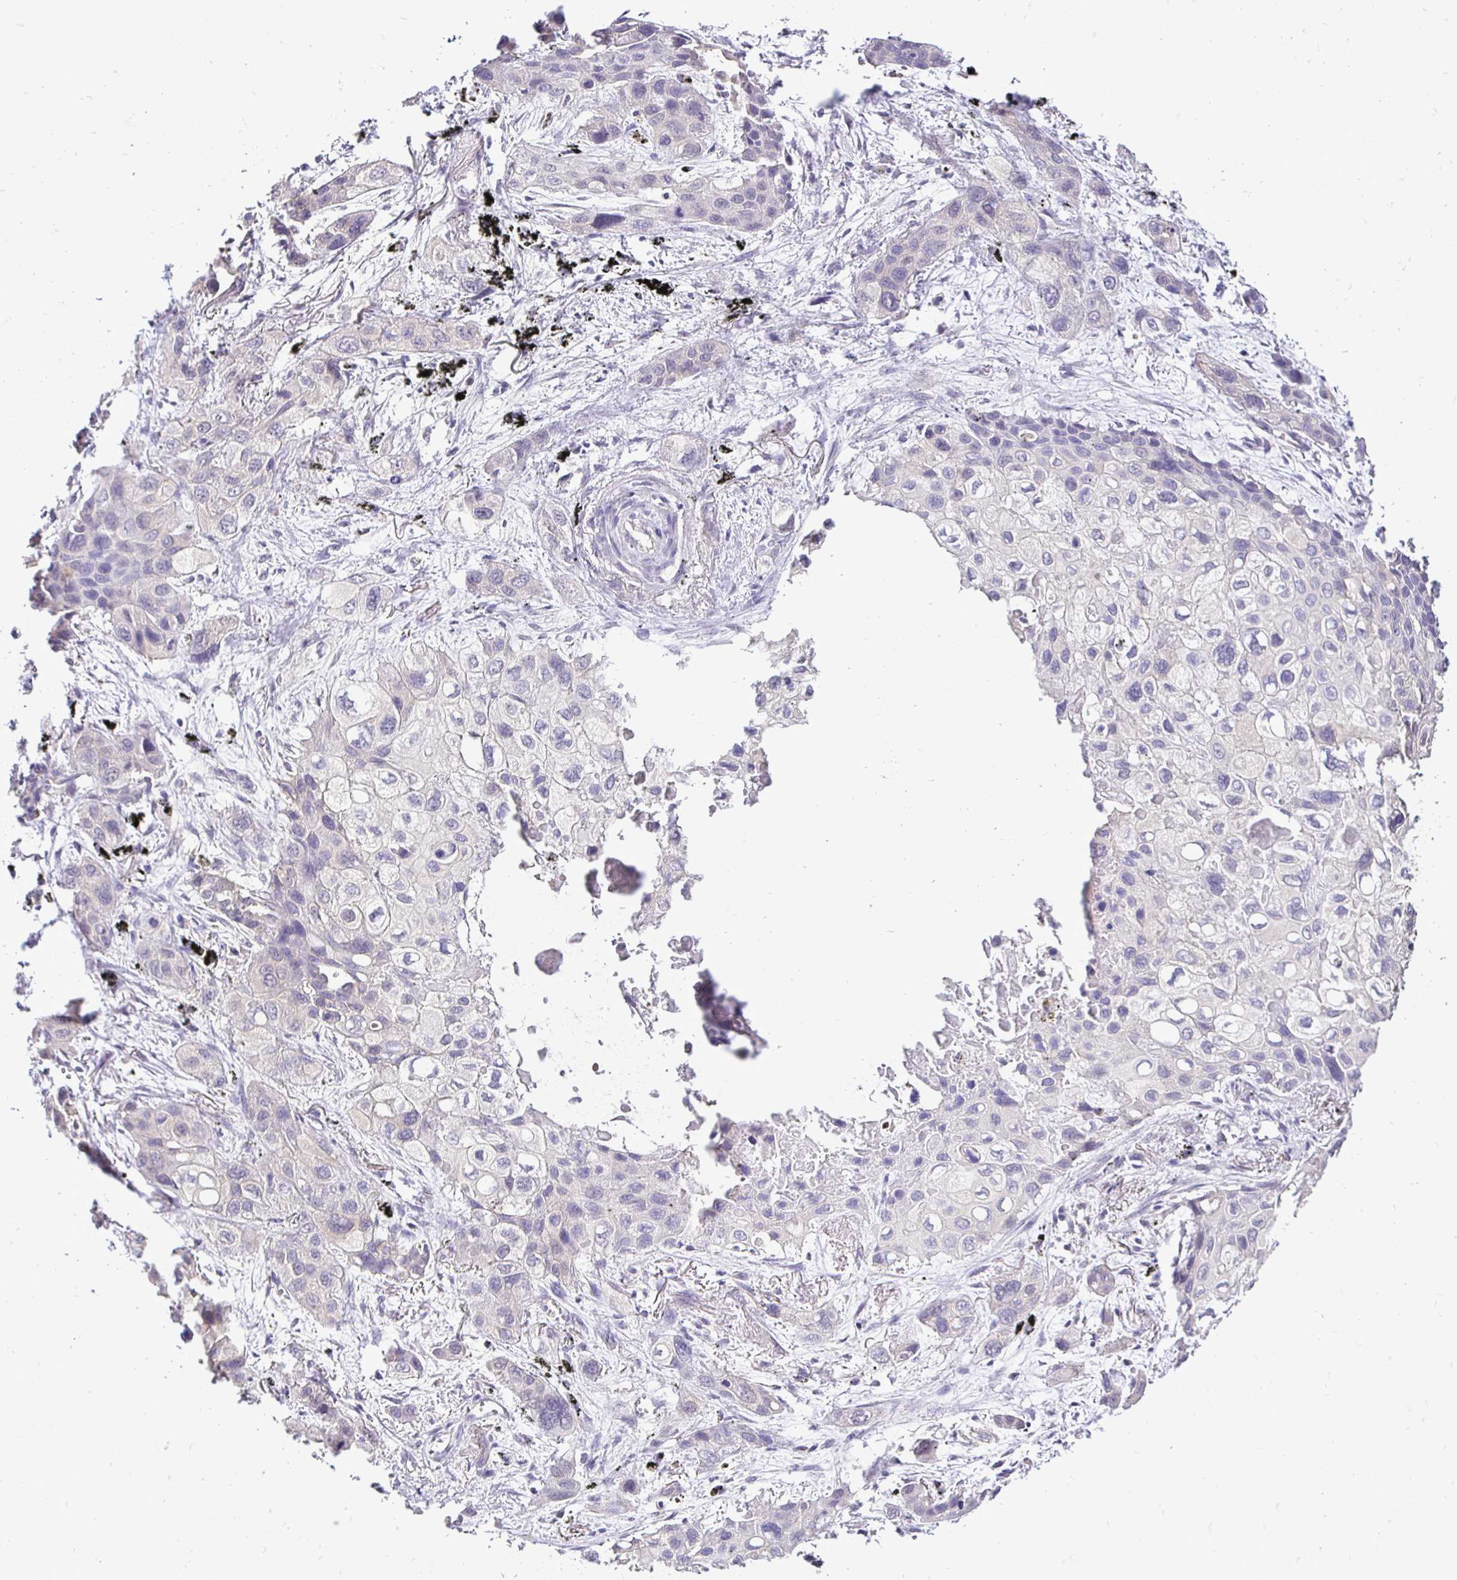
{"staining": {"intensity": "negative", "quantity": "none", "location": "none"}, "tissue": "lung cancer", "cell_type": "Tumor cells", "image_type": "cancer", "snomed": [{"axis": "morphology", "description": "Squamous cell carcinoma, NOS"}, {"axis": "morphology", "description": "Squamous cell carcinoma, metastatic, NOS"}, {"axis": "topography", "description": "Lung"}], "caption": "DAB immunohistochemical staining of human lung cancer (squamous cell carcinoma) reveals no significant positivity in tumor cells.", "gene": "SLC9A1", "patient": {"sex": "male", "age": 59}}